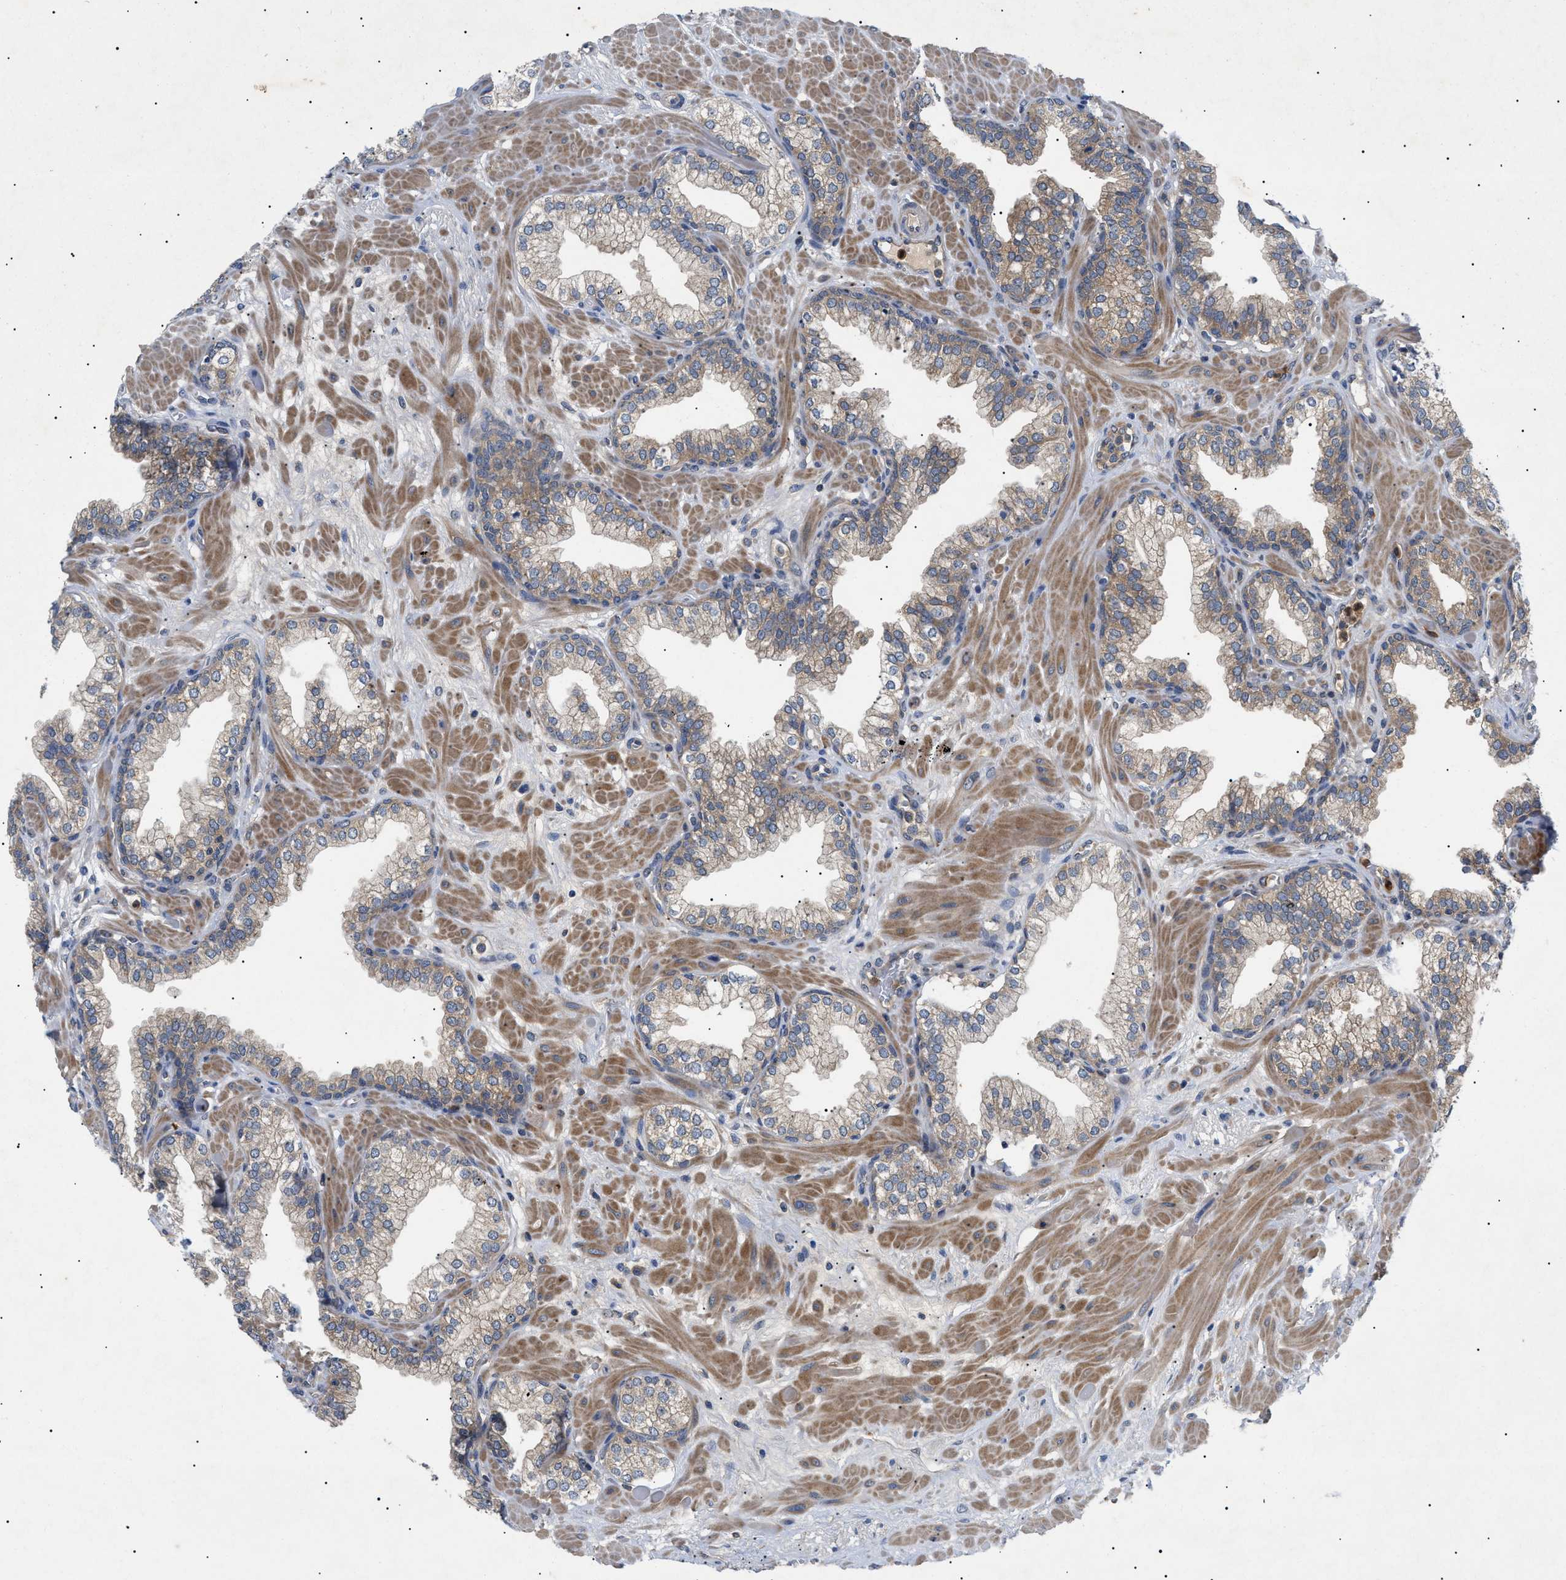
{"staining": {"intensity": "weak", "quantity": "25%-75%", "location": "cytoplasmic/membranous"}, "tissue": "prostate", "cell_type": "Glandular cells", "image_type": "normal", "snomed": [{"axis": "morphology", "description": "Normal tissue, NOS"}, {"axis": "morphology", "description": "Urothelial carcinoma, Low grade"}, {"axis": "topography", "description": "Urinary bladder"}, {"axis": "topography", "description": "Prostate"}], "caption": "Weak cytoplasmic/membranous expression is identified in about 25%-75% of glandular cells in benign prostate.", "gene": "RIPK1", "patient": {"sex": "male", "age": 60}}